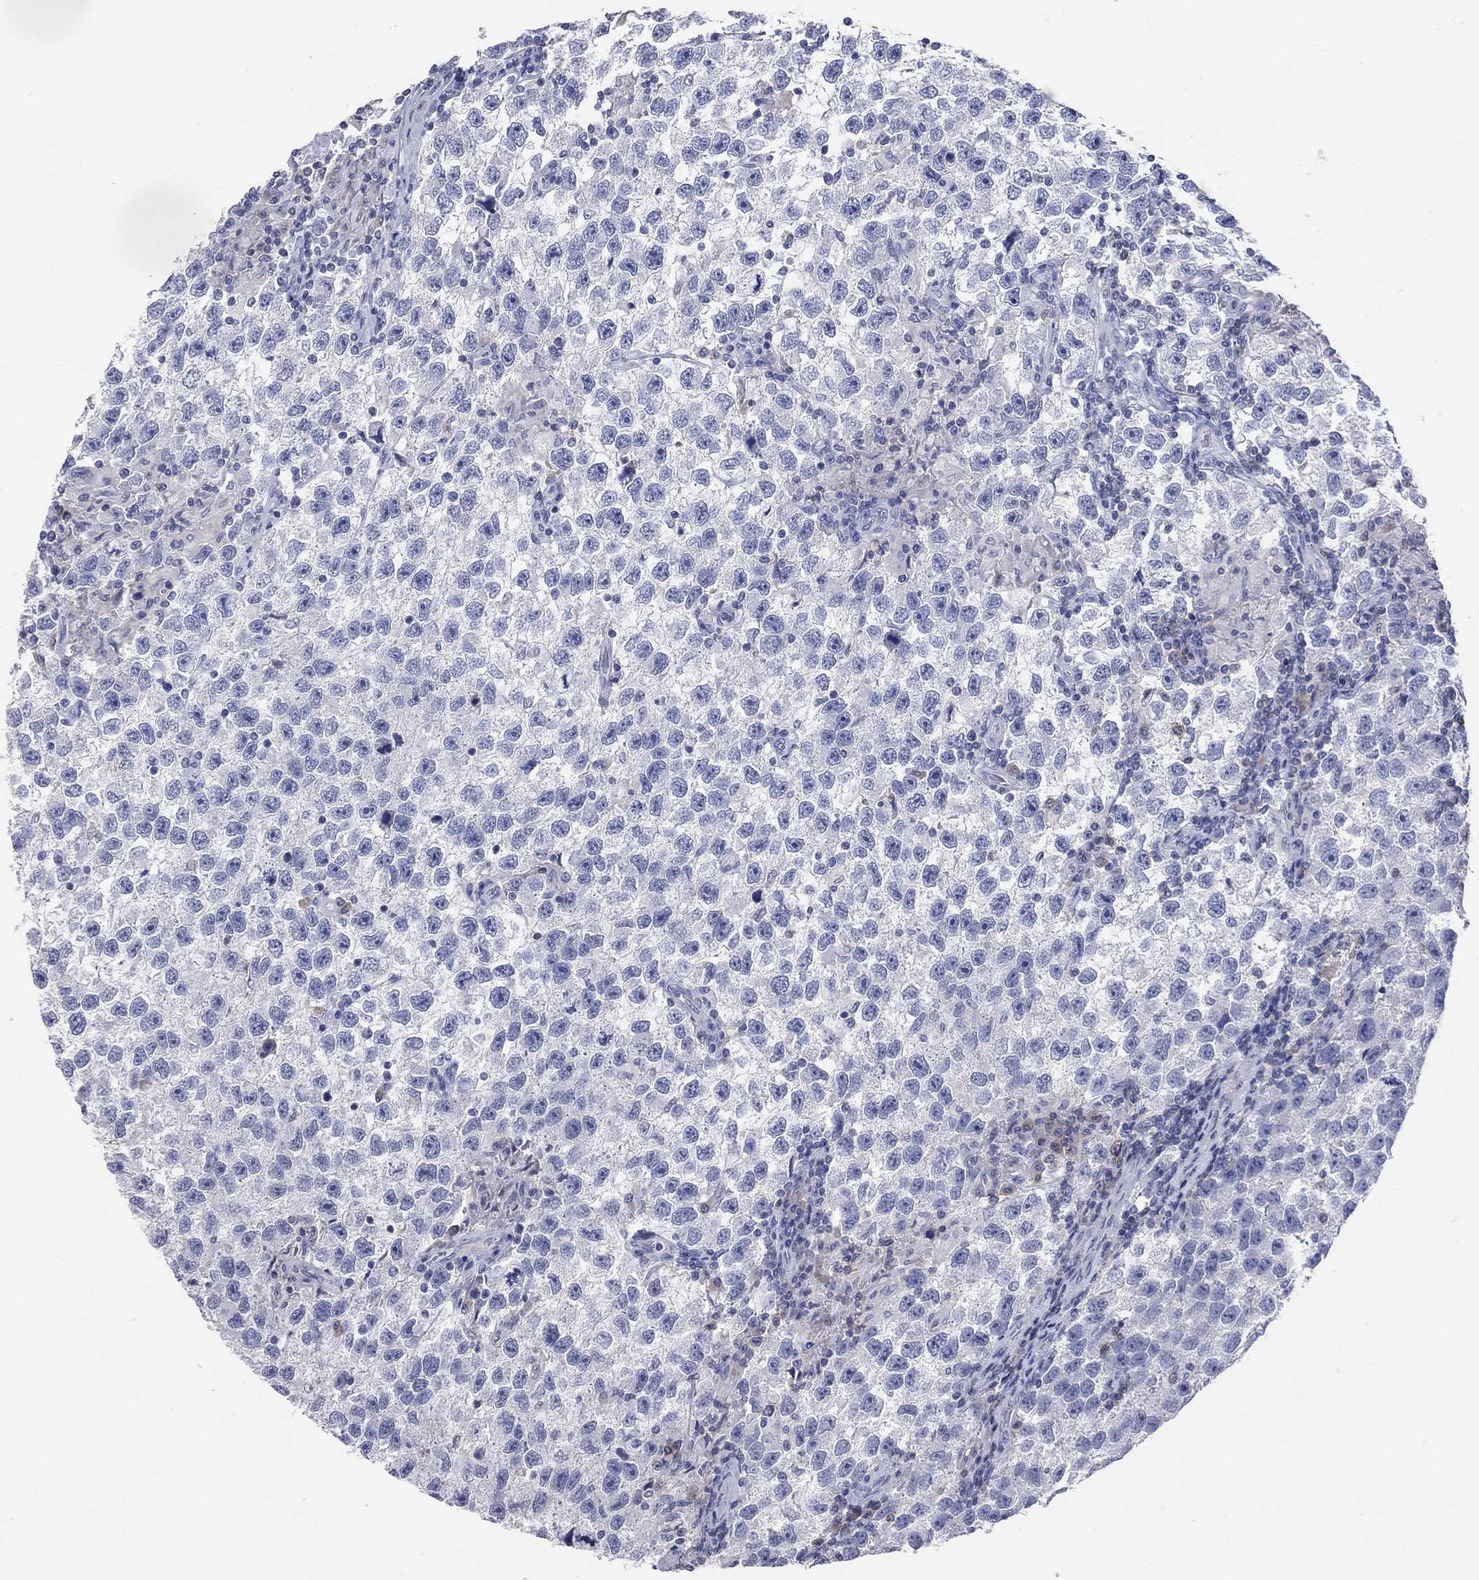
{"staining": {"intensity": "negative", "quantity": "none", "location": "none"}, "tissue": "testis cancer", "cell_type": "Tumor cells", "image_type": "cancer", "snomed": [{"axis": "morphology", "description": "Seminoma, NOS"}, {"axis": "topography", "description": "Testis"}], "caption": "An IHC histopathology image of seminoma (testis) is shown. There is no staining in tumor cells of seminoma (testis). (DAB immunohistochemistry (IHC), high magnification).", "gene": "LAT", "patient": {"sex": "male", "age": 26}}